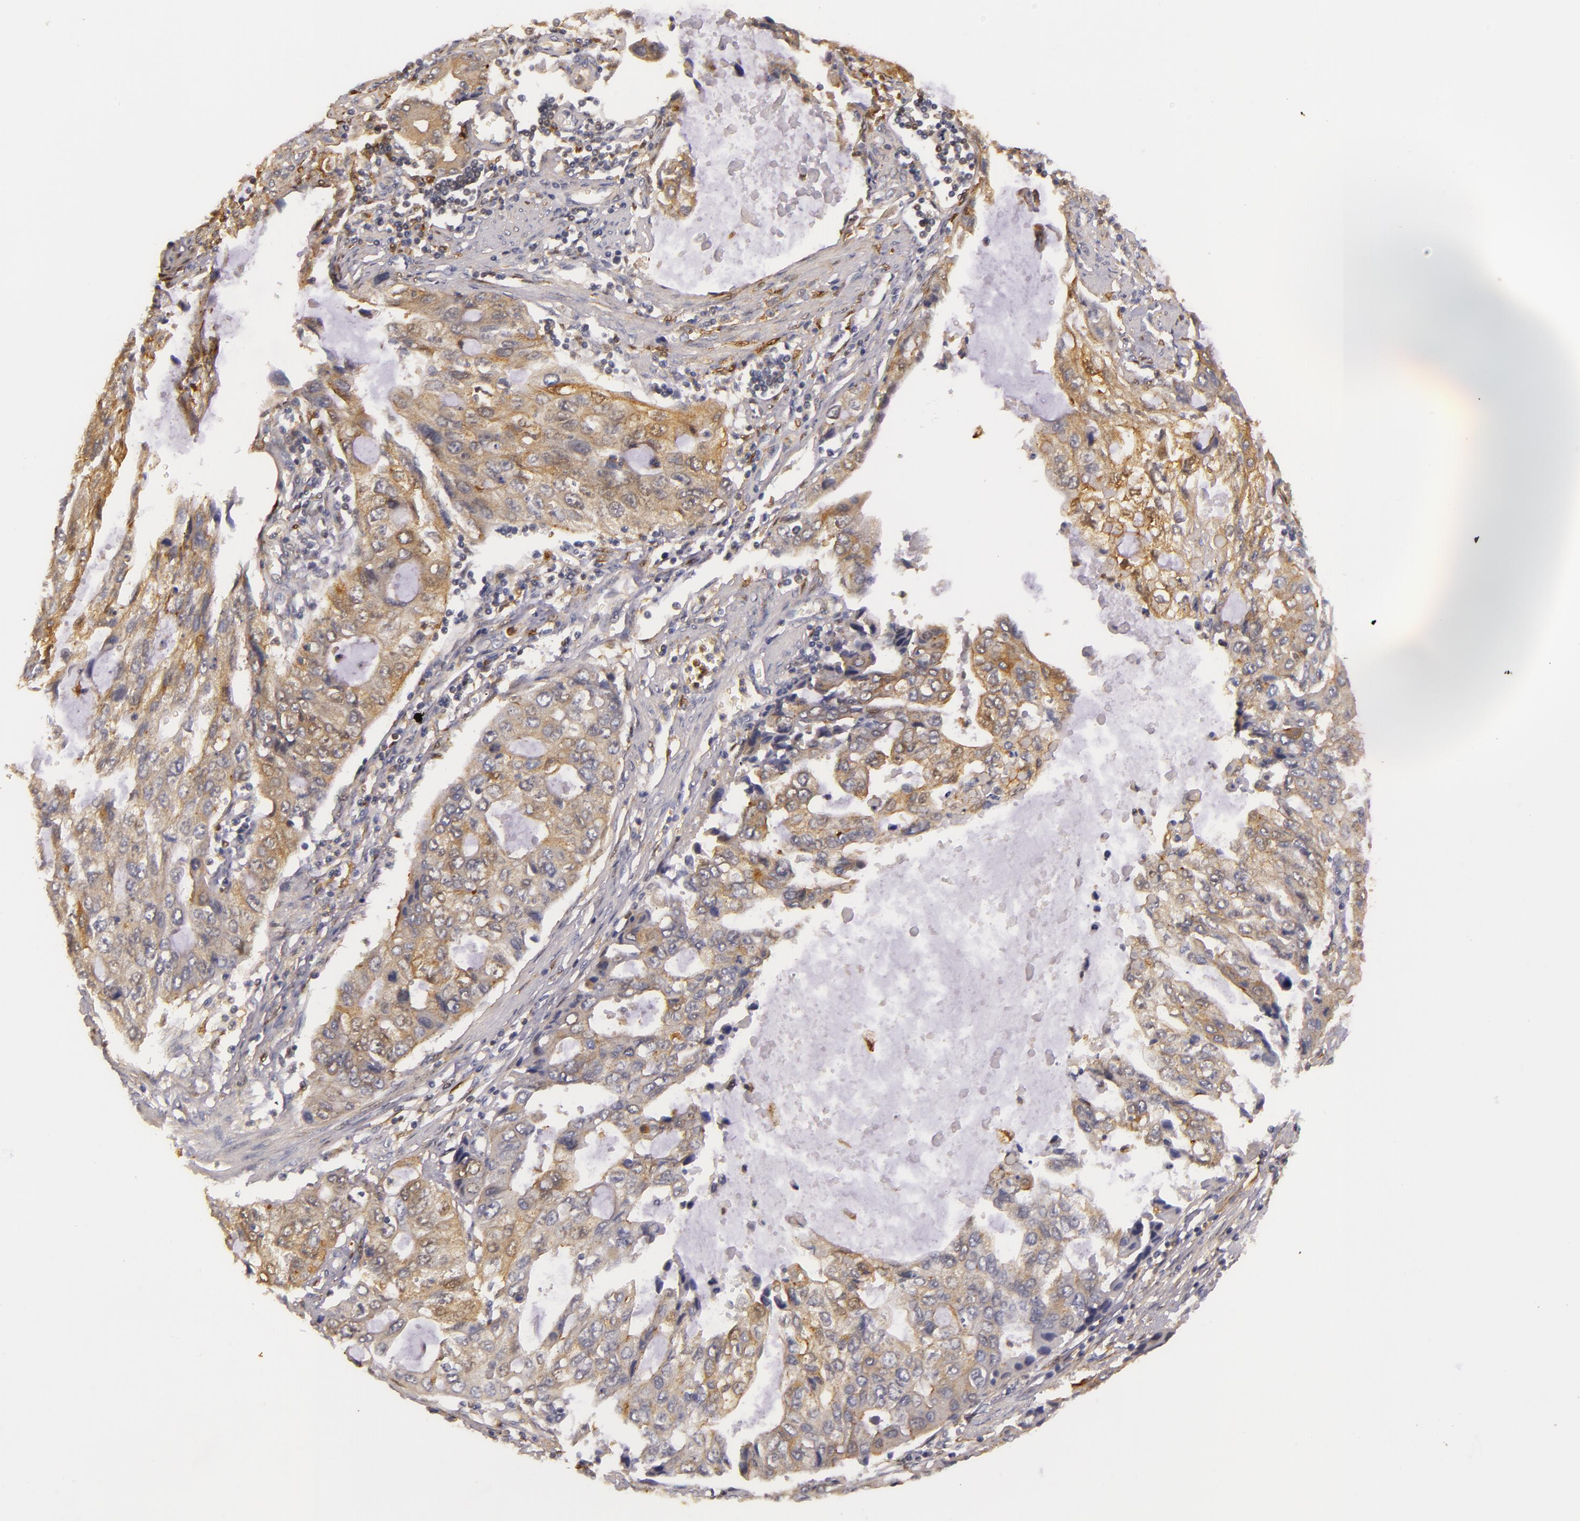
{"staining": {"intensity": "moderate", "quantity": ">75%", "location": "cytoplasmic/membranous"}, "tissue": "stomach cancer", "cell_type": "Tumor cells", "image_type": "cancer", "snomed": [{"axis": "morphology", "description": "Adenocarcinoma, NOS"}, {"axis": "topography", "description": "Stomach, upper"}], "caption": "A brown stain highlights moderate cytoplasmic/membranous staining of a protein in stomach adenocarcinoma tumor cells. (IHC, brightfield microscopy, high magnification).", "gene": "TOM1", "patient": {"sex": "female", "age": 52}}